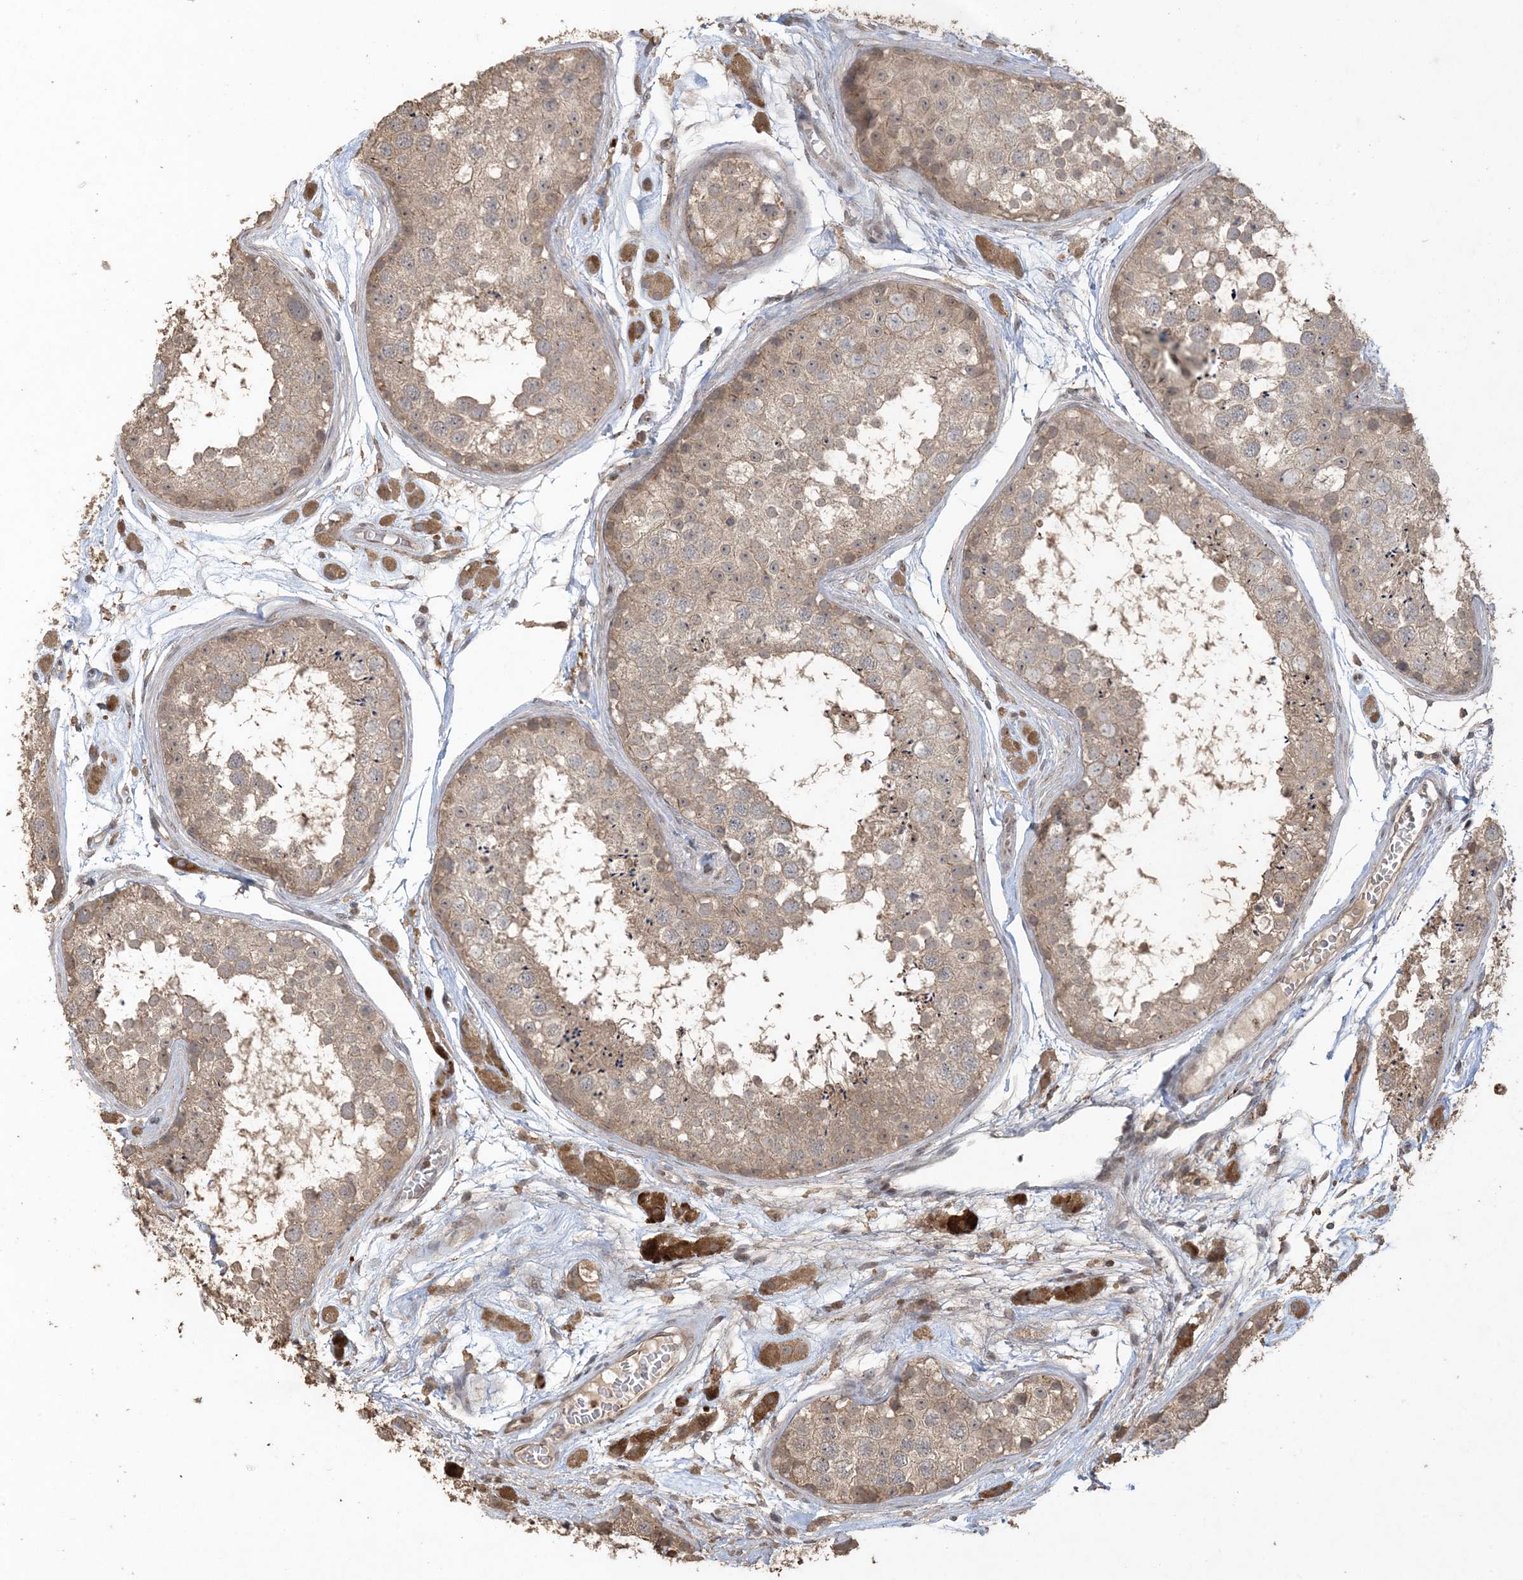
{"staining": {"intensity": "moderate", "quantity": "25%-75%", "location": "cytoplasmic/membranous"}, "tissue": "testis", "cell_type": "Cells in seminiferous ducts", "image_type": "normal", "snomed": [{"axis": "morphology", "description": "Normal tissue, NOS"}, {"axis": "topography", "description": "Testis"}], "caption": "An IHC histopathology image of unremarkable tissue is shown. Protein staining in brown labels moderate cytoplasmic/membranous positivity in testis within cells in seminiferous ducts. (DAB (3,3'-diaminobenzidine) IHC with brightfield microscopy, high magnification).", "gene": "EFCAB8", "patient": {"sex": "male", "age": 25}}